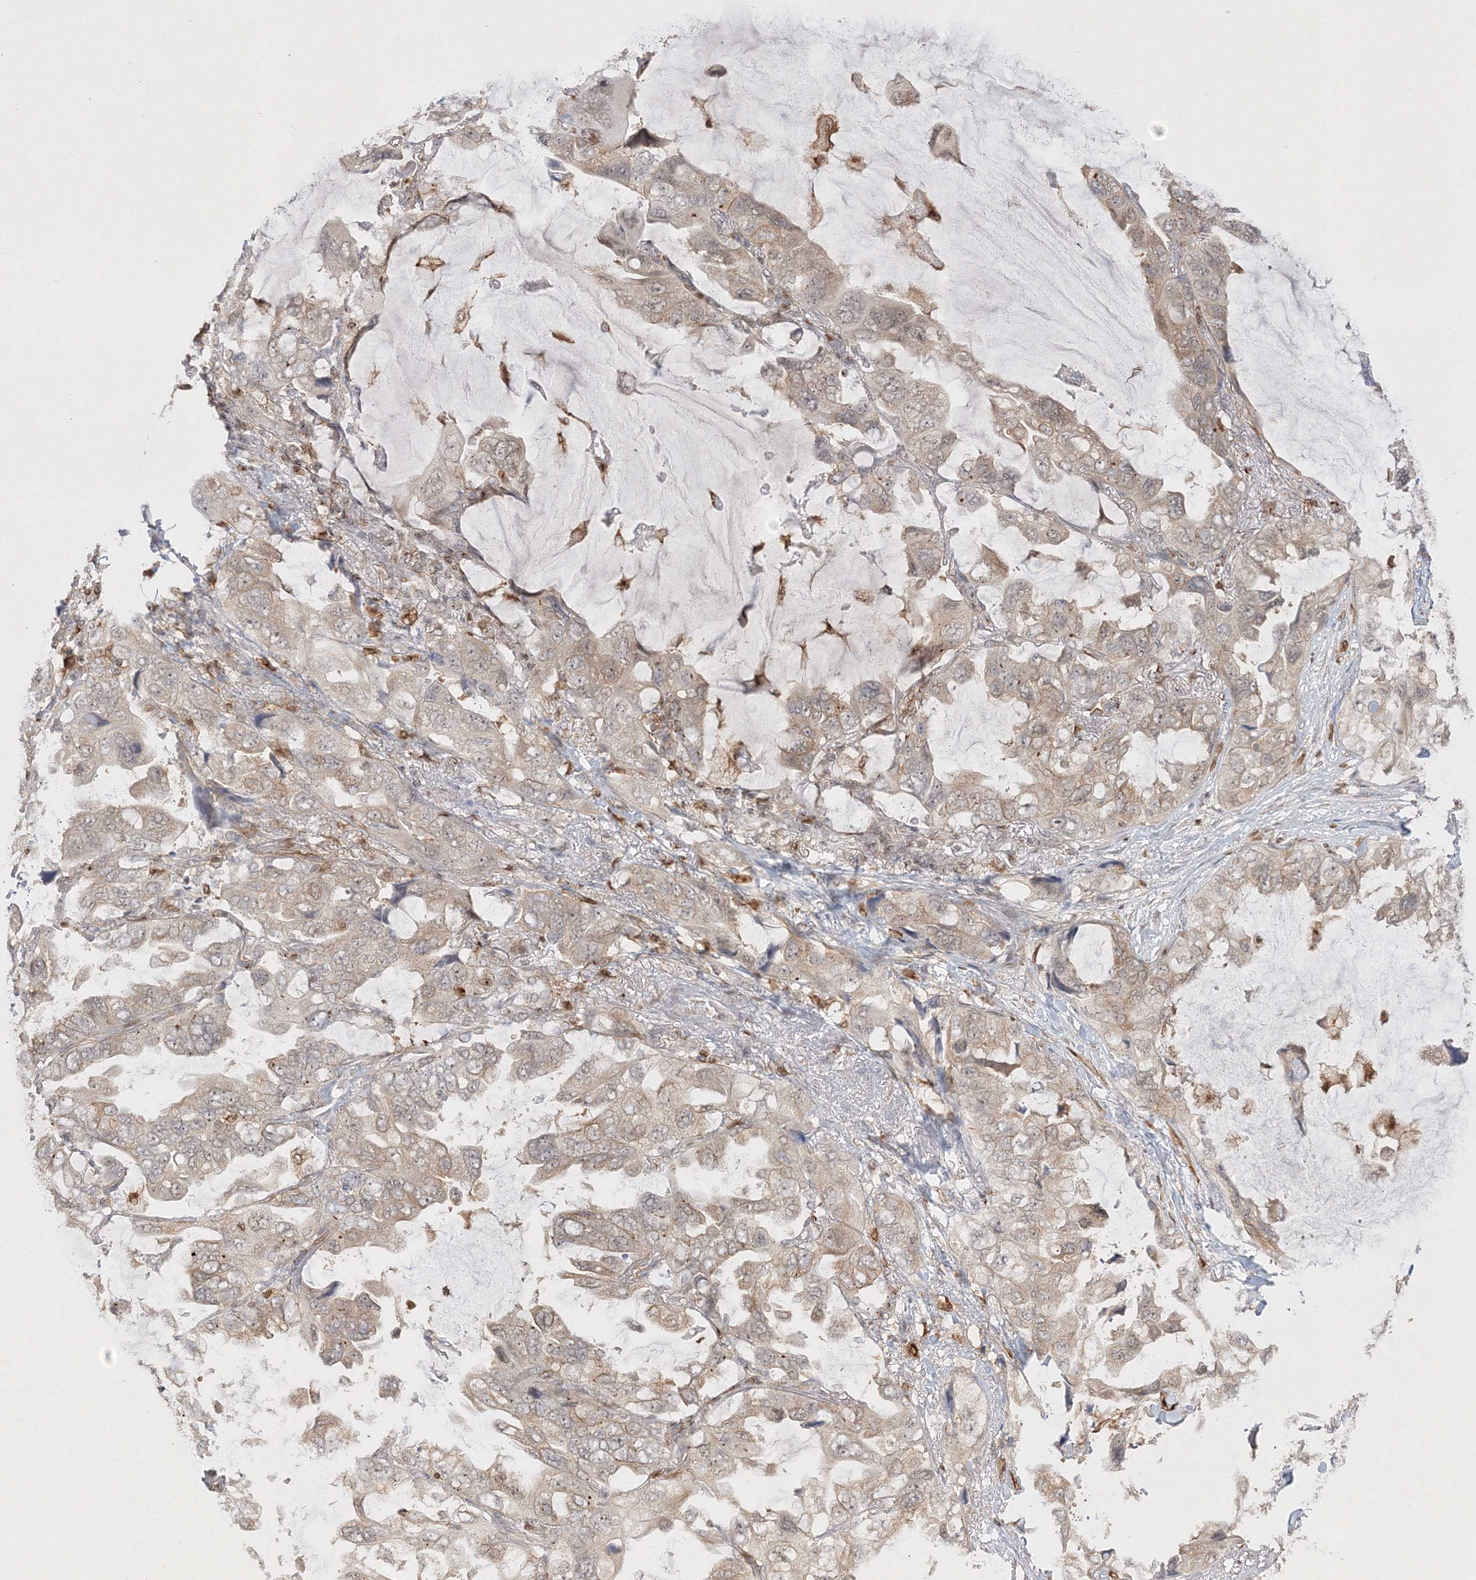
{"staining": {"intensity": "weak", "quantity": "25%-75%", "location": "cytoplasmic/membranous"}, "tissue": "lung cancer", "cell_type": "Tumor cells", "image_type": "cancer", "snomed": [{"axis": "morphology", "description": "Squamous cell carcinoma, NOS"}, {"axis": "topography", "description": "Lung"}], "caption": "The immunohistochemical stain highlights weak cytoplasmic/membranous positivity in tumor cells of squamous cell carcinoma (lung) tissue. Ihc stains the protein of interest in brown and the nuclei are stained blue.", "gene": "TMEM50B", "patient": {"sex": "female", "age": 73}}